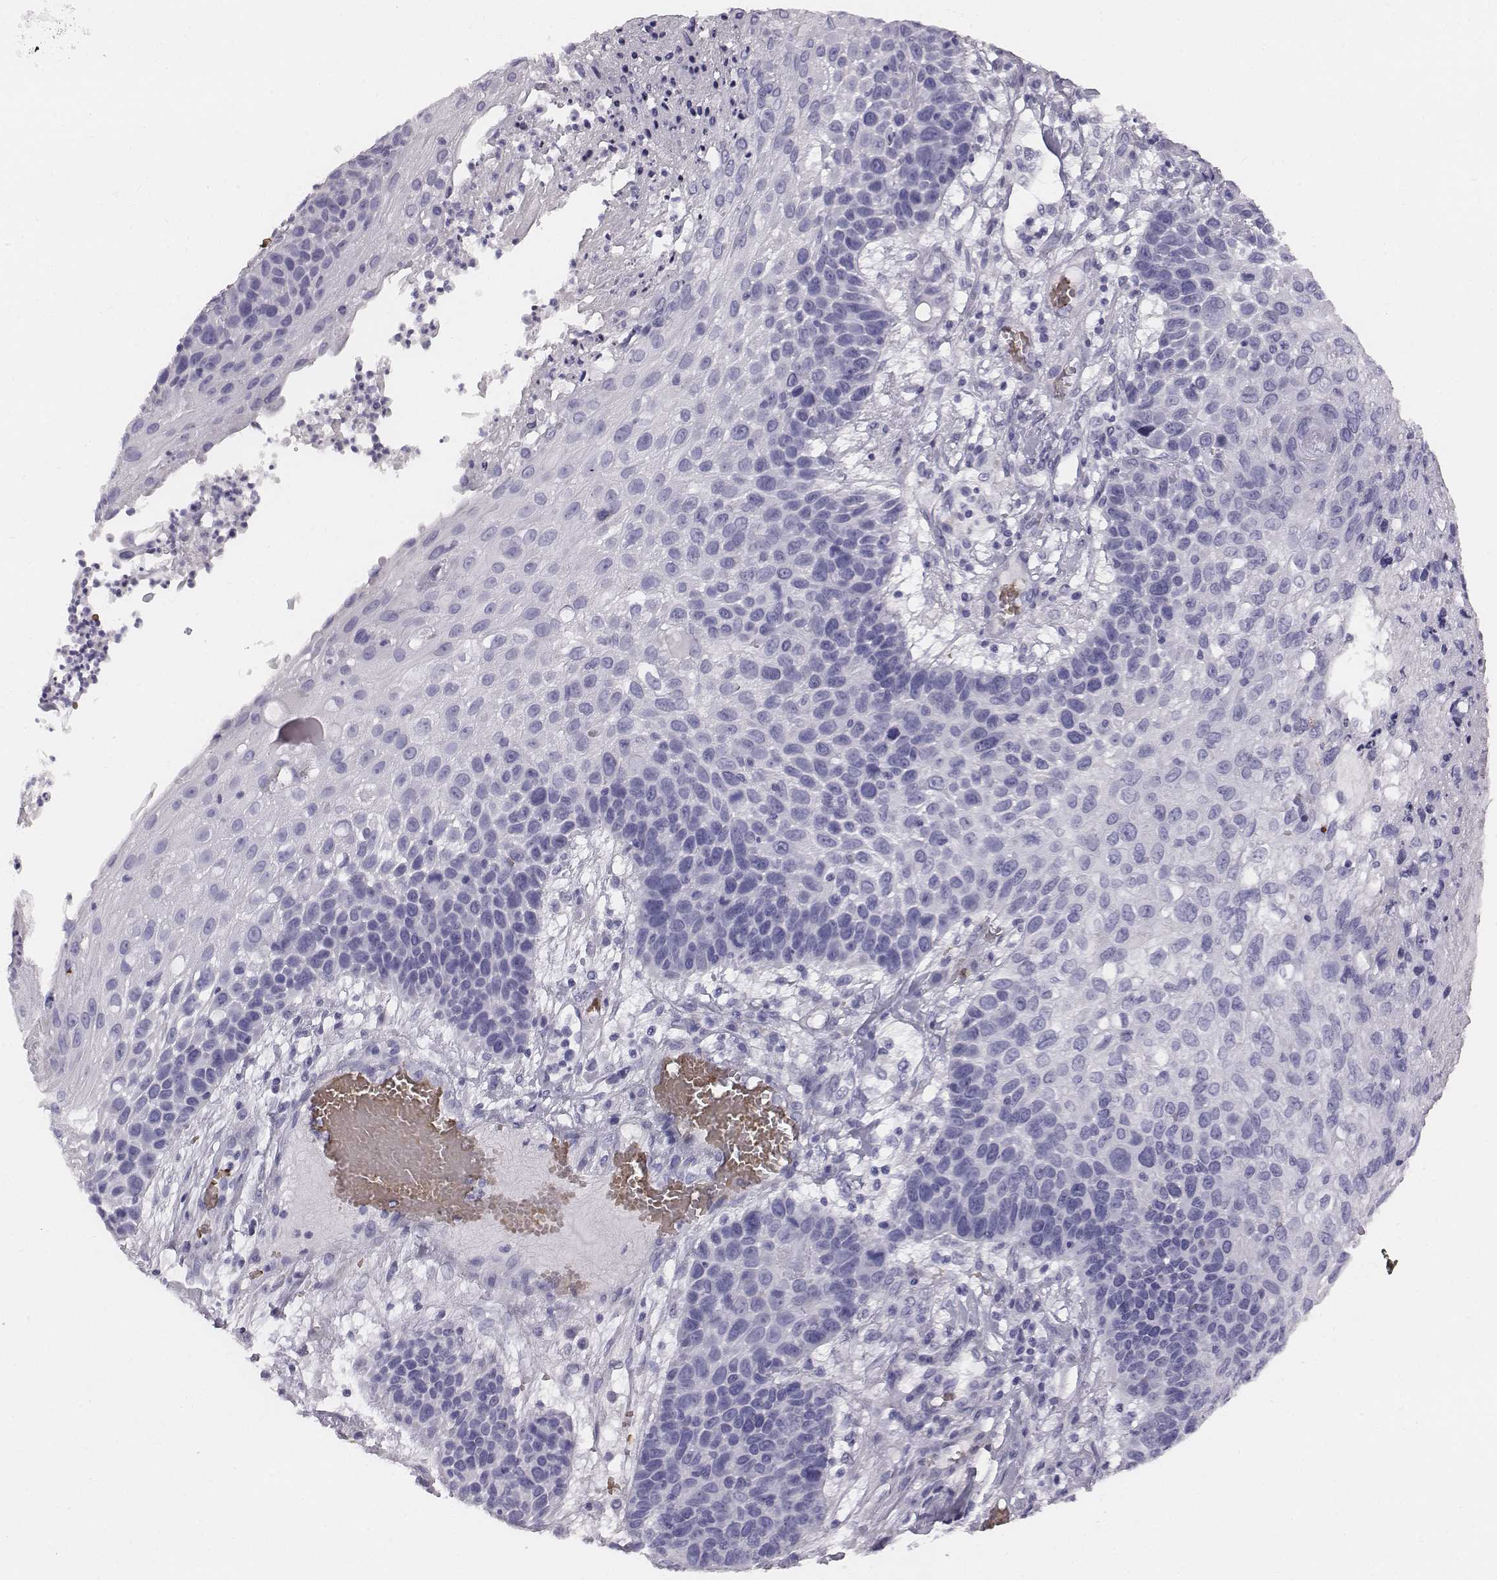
{"staining": {"intensity": "negative", "quantity": "none", "location": "none"}, "tissue": "skin cancer", "cell_type": "Tumor cells", "image_type": "cancer", "snomed": [{"axis": "morphology", "description": "Squamous cell carcinoma, NOS"}, {"axis": "topography", "description": "Skin"}], "caption": "Immunohistochemistry of skin cancer displays no expression in tumor cells.", "gene": "HBZ", "patient": {"sex": "male", "age": 92}}